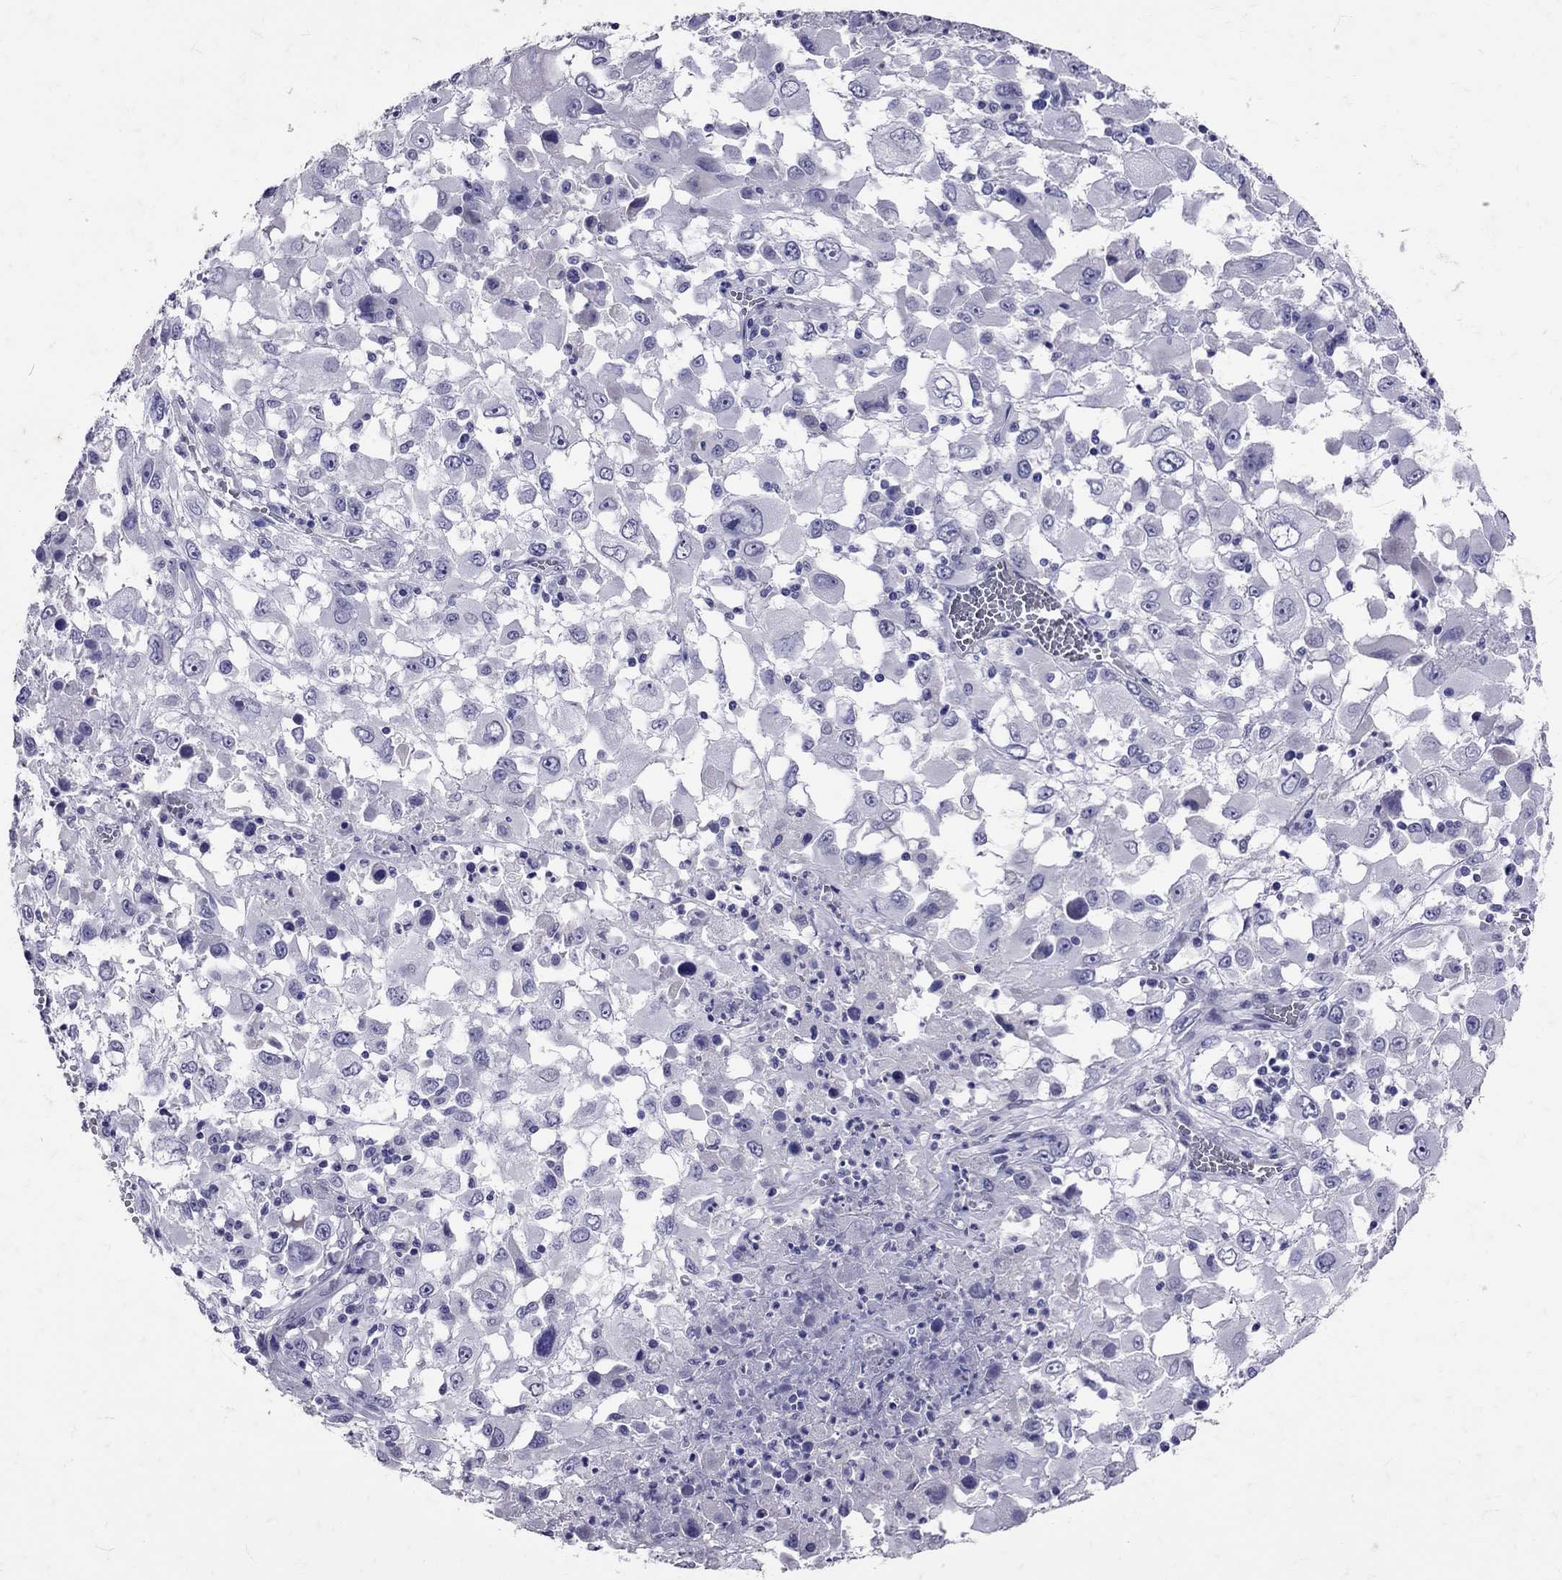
{"staining": {"intensity": "negative", "quantity": "none", "location": "none"}, "tissue": "melanoma", "cell_type": "Tumor cells", "image_type": "cancer", "snomed": [{"axis": "morphology", "description": "Malignant melanoma, Metastatic site"}, {"axis": "topography", "description": "Soft tissue"}], "caption": "The immunohistochemistry micrograph has no significant positivity in tumor cells of malignant melanoma (metastatic site) tissue.", "gene": "SST", "patient": {"sex": "male", "age": 50}}